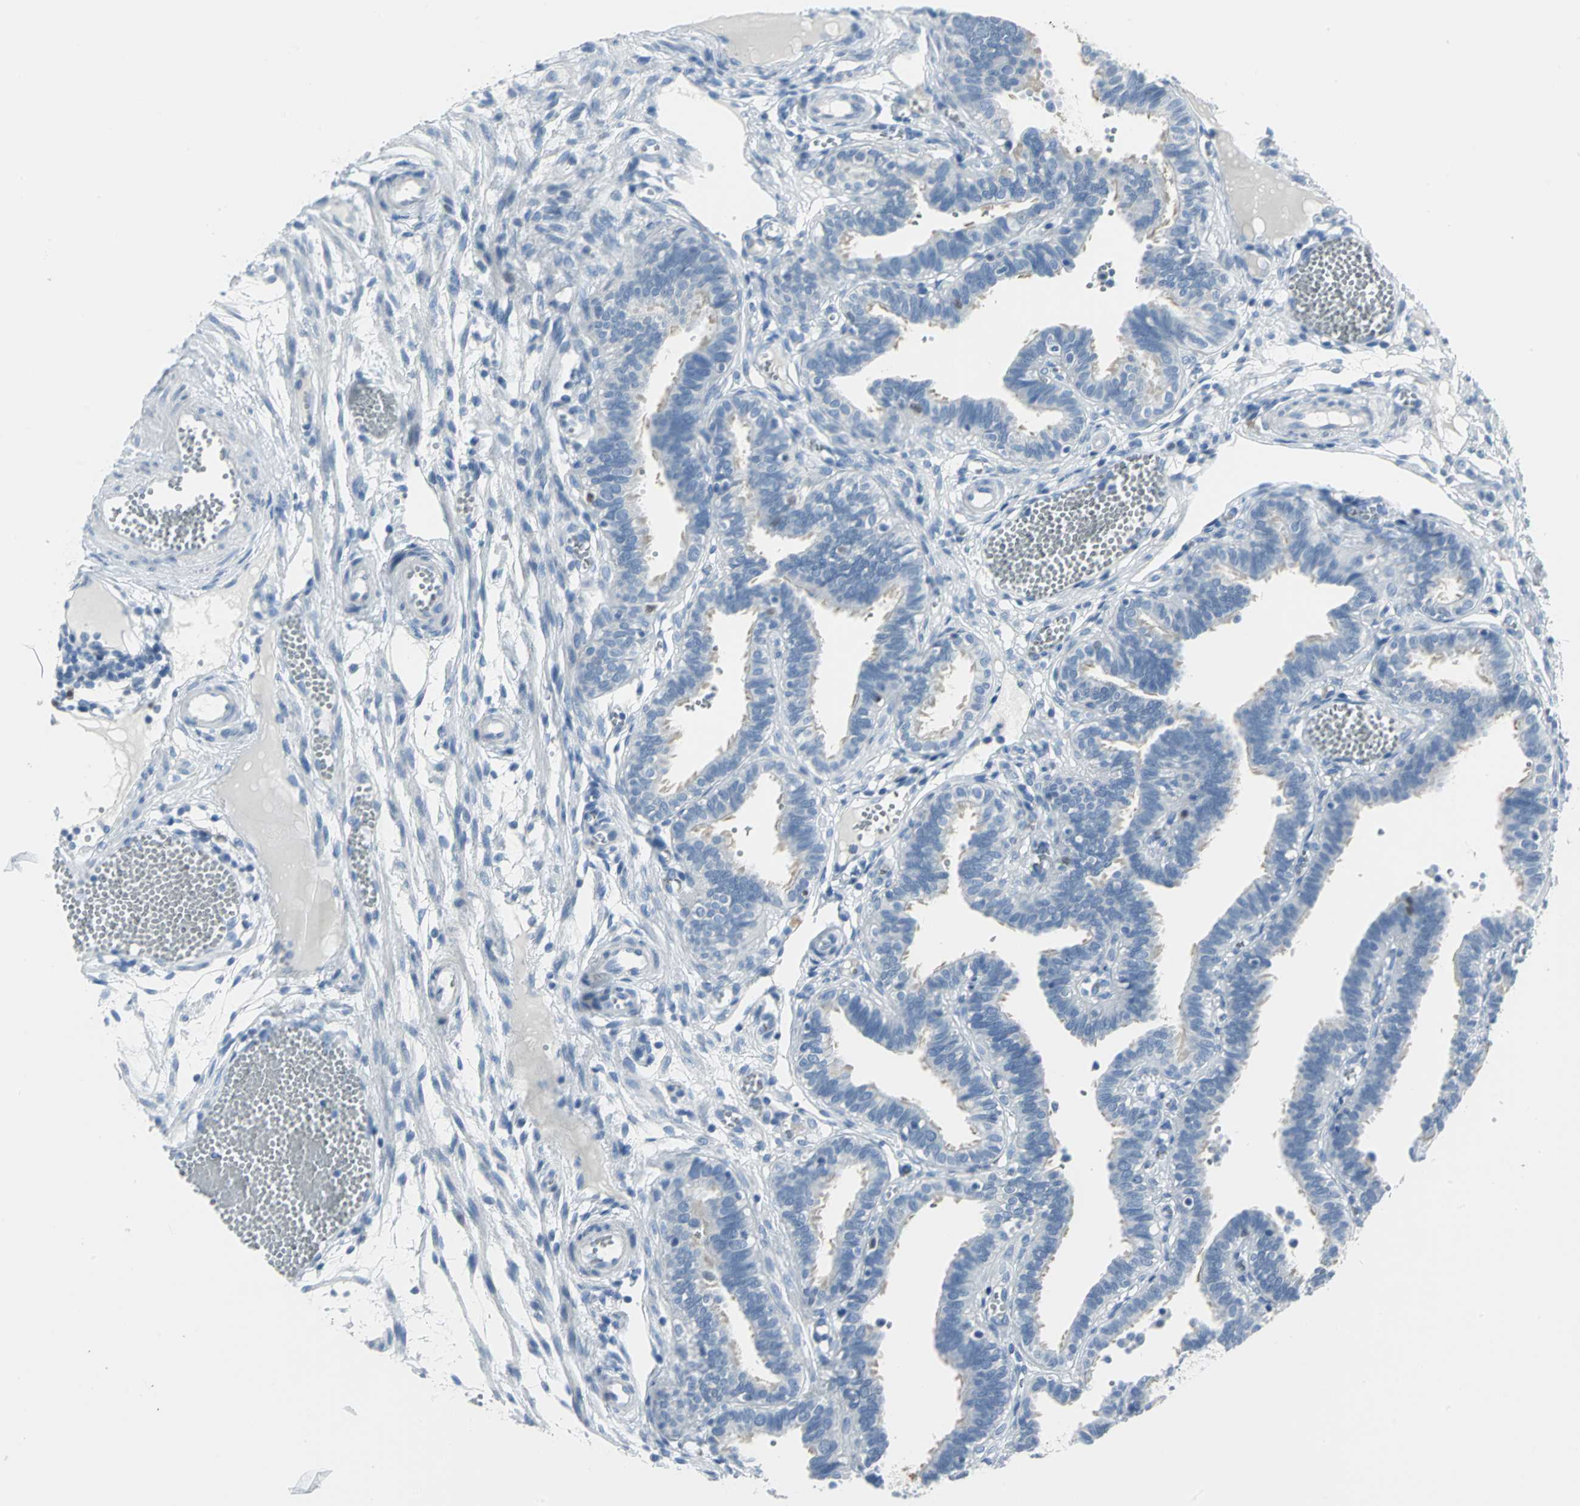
{"staining": {"intensity": "negative", "quantity": "none", "location": "none"}, "tissue": "fallopian tube", "cell_type": "Glandular cells", "image_type": "normal", "snomed": [{"axis": "morphology", "description": "Normal tissue, NOS"}, {"axis": "topography", "description": "Fallopian tube"}], "caption": "Fallopian tube stained for a protein using immunohistochemistry (IHC) demonstrates no positivity glandular cells.", "gene": "MCM3", "patient": {"sex": "female", "age": 29}}